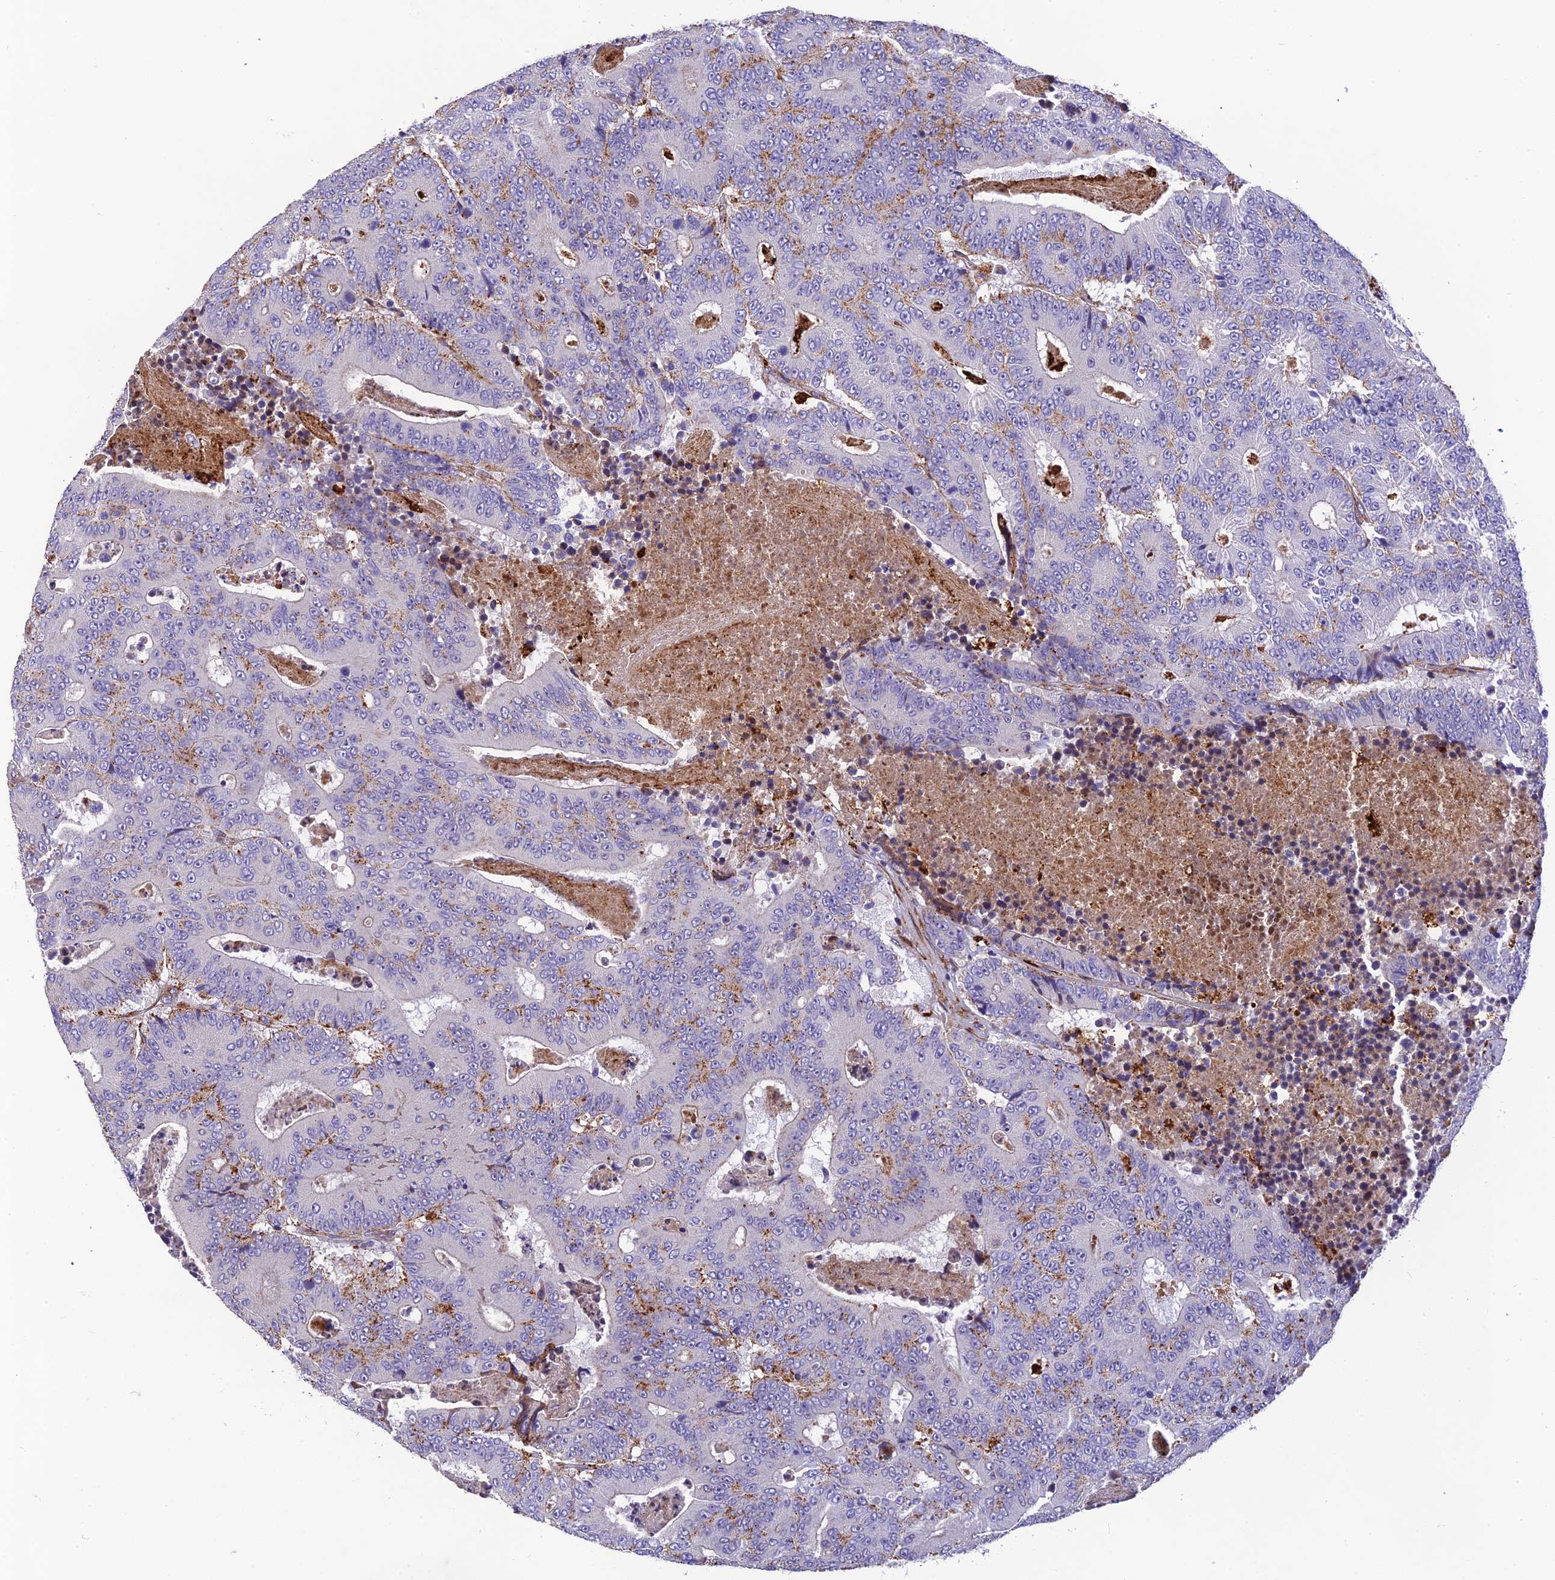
{"staining": {"intensity": "moderate", "quantity": "<25%", "location": "cytoplasmic/membranous"}, "tissue": "colorectal cancer", "cell_type": "Tumor cells", "image_type": "cancer", "snomed": [{"axis": "morphology", "description": "Adenocarcinoma, NOS"}, {"axis": "topography", "description": "Colon"}], "caption": "This photomicrograph reveals colorectal cancer stained with IHC to label a protein in brown. The cytoplasmic/membranous of tumor cells show moderate positivity for the protein. Nuclei are counter-stained blue.", "gene": "CPSF4L", "patient": {"sex": "male", "age": 83}}